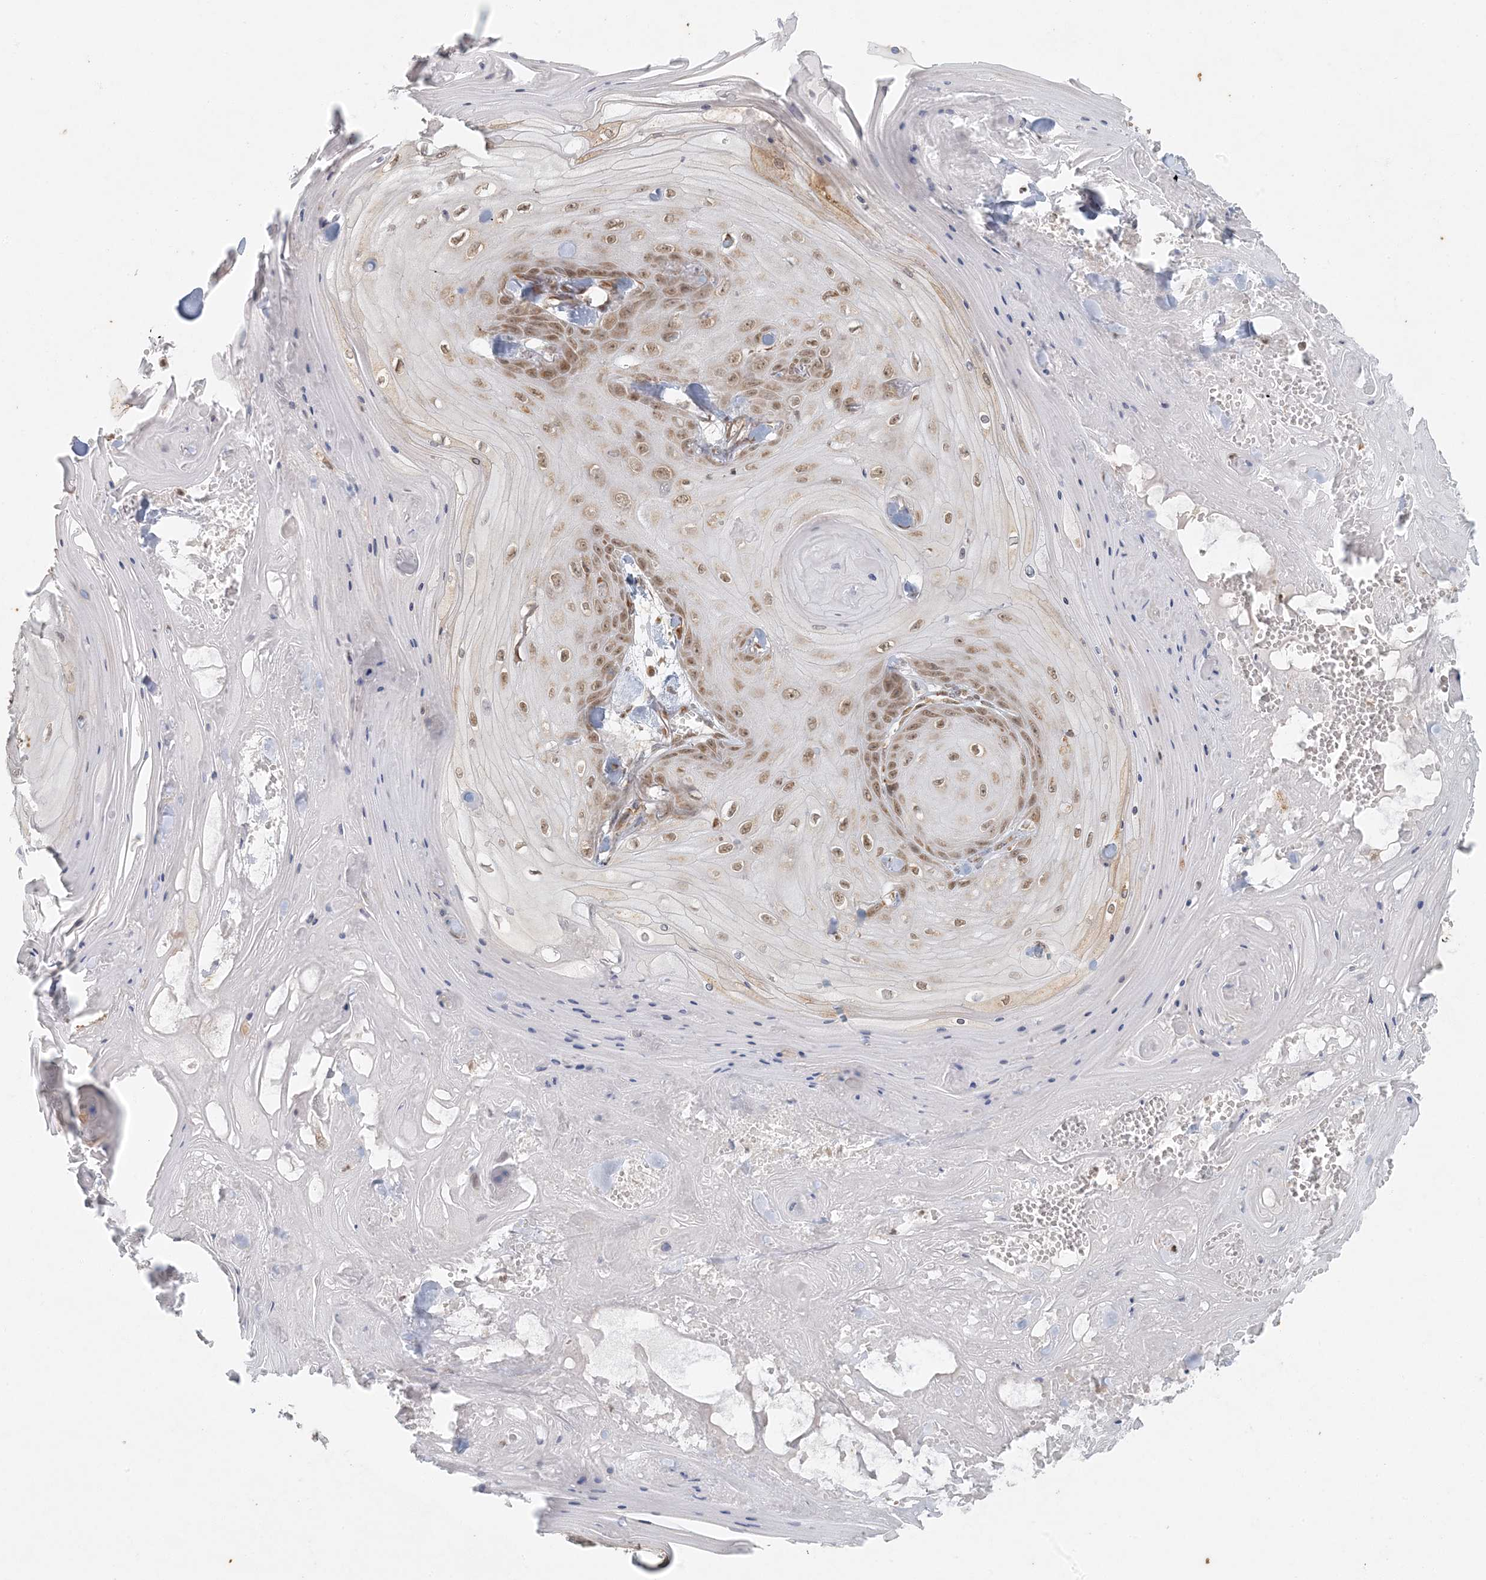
{"staining": {"intensity": "moderate", "quantity": "25%-75%", "location": "nuclear"}, "tissue": "skin cancer", "cell_type": "Tumor cells", "image_type": "cancer", "snomed": [{"axis": "morphology", "description": "Squamous cell carcinoma, NOS"}, {"axis": "topography", "description": "Skin"}], "caption": "Tumor cells demonstrate moderate nuclear staining in about 25%-75% of cells in skin cancer (squamous cell carcinoma). Using DAB (3,3'-diaminobenzidine) (brown) and hematoxylin (blue) stains, captured at high magnification using brightfield microscopy.", "gene": "AK9", "patient": {"sex": "male", "age": 74}}